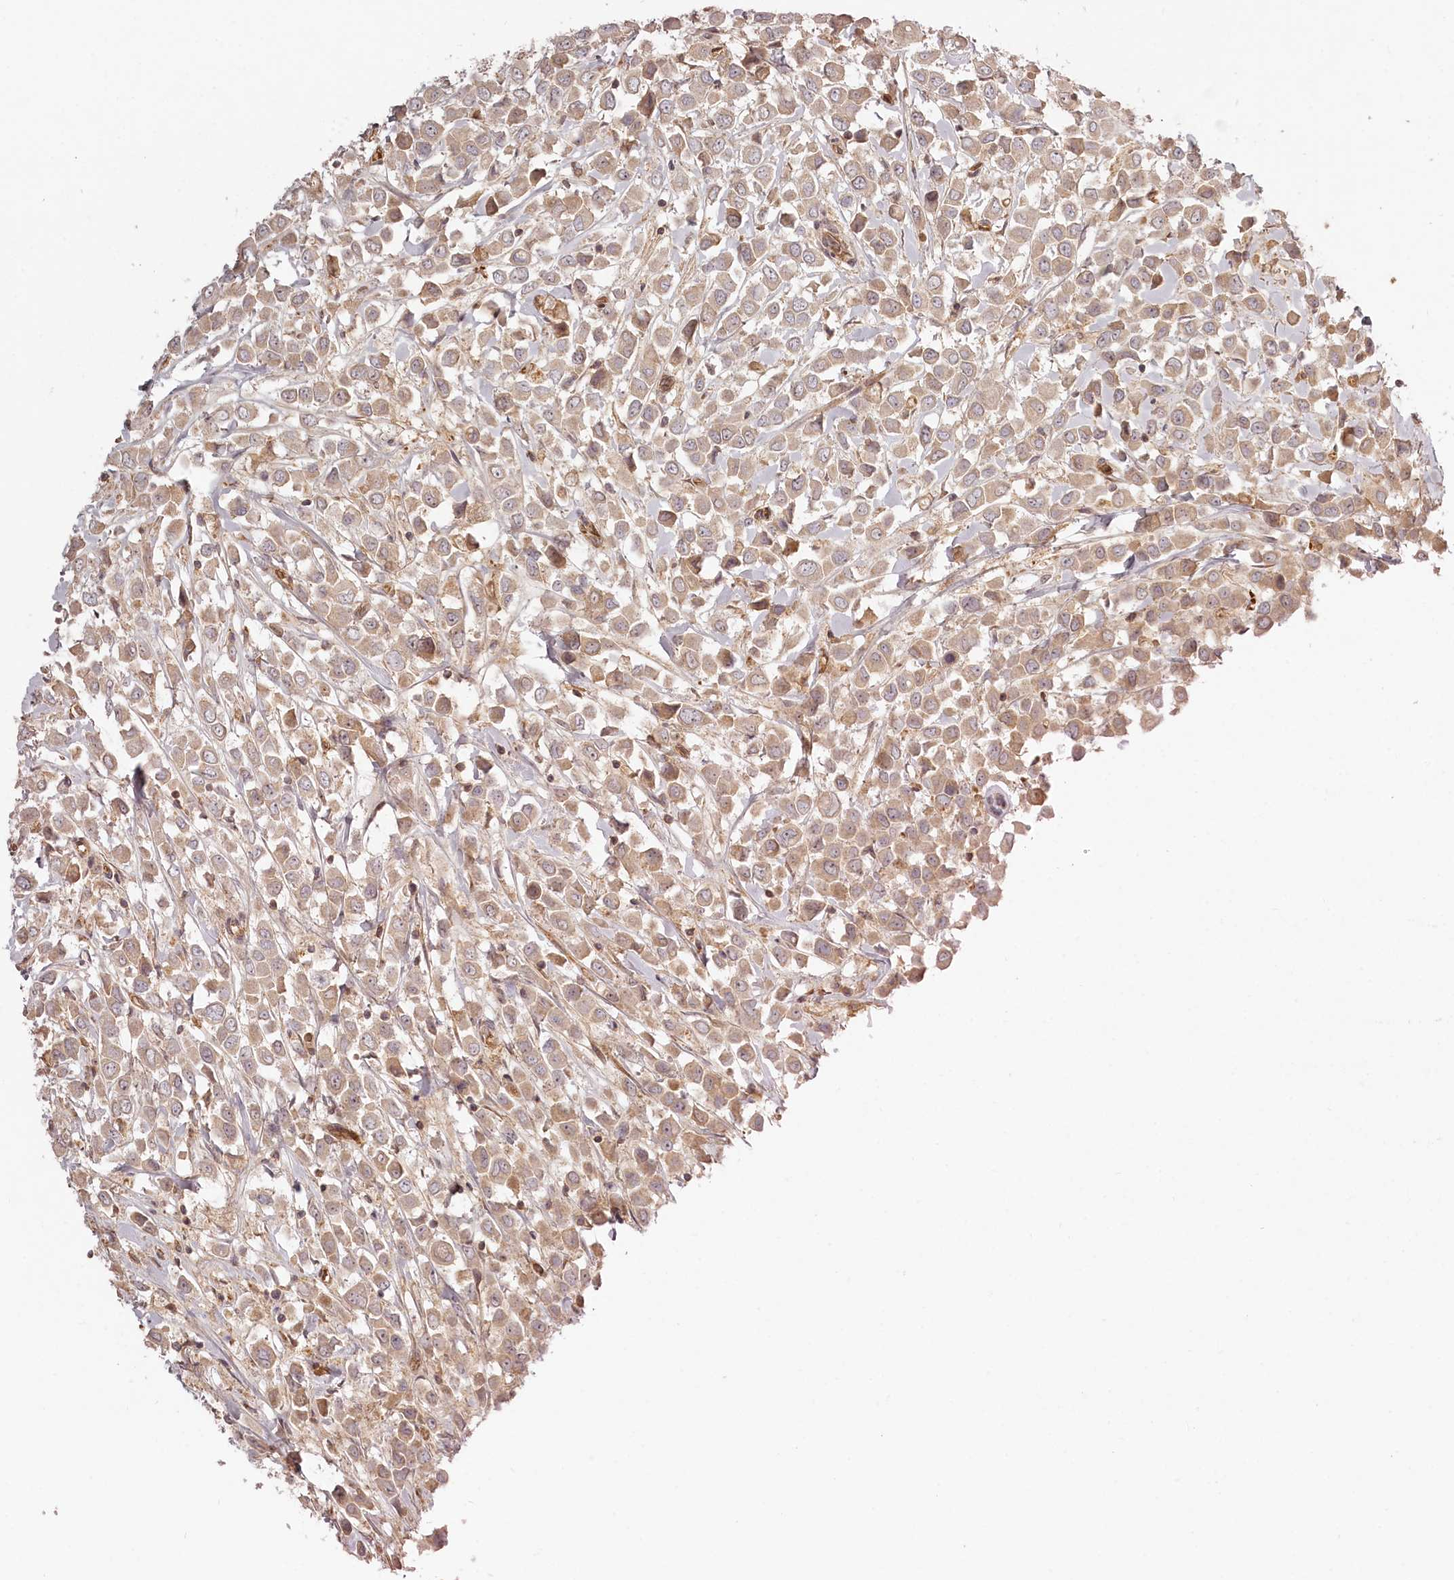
{"staining": {"intensity": "weak", "quantity": ">75%", "location": "cytoplasmic/membranous"}, "tissue": "breast cancer", "cell_type": "Tumor cells", "image_type": "cancer", "snomed": [{"axis": "morphology", "description": "Duct carcinoma"}, {"axis": "topography", "description": "Breast"}], "caption": "IHC (DAB (3,3'-diaminobenzidine)) staining of breast infiltrating ductal carcinoma reveals weak cytoplasmic/membranous protein expression in about >75% of tumor cells.", "gene": "TMIE", "patient": {"sex": "female", "age": 61}}